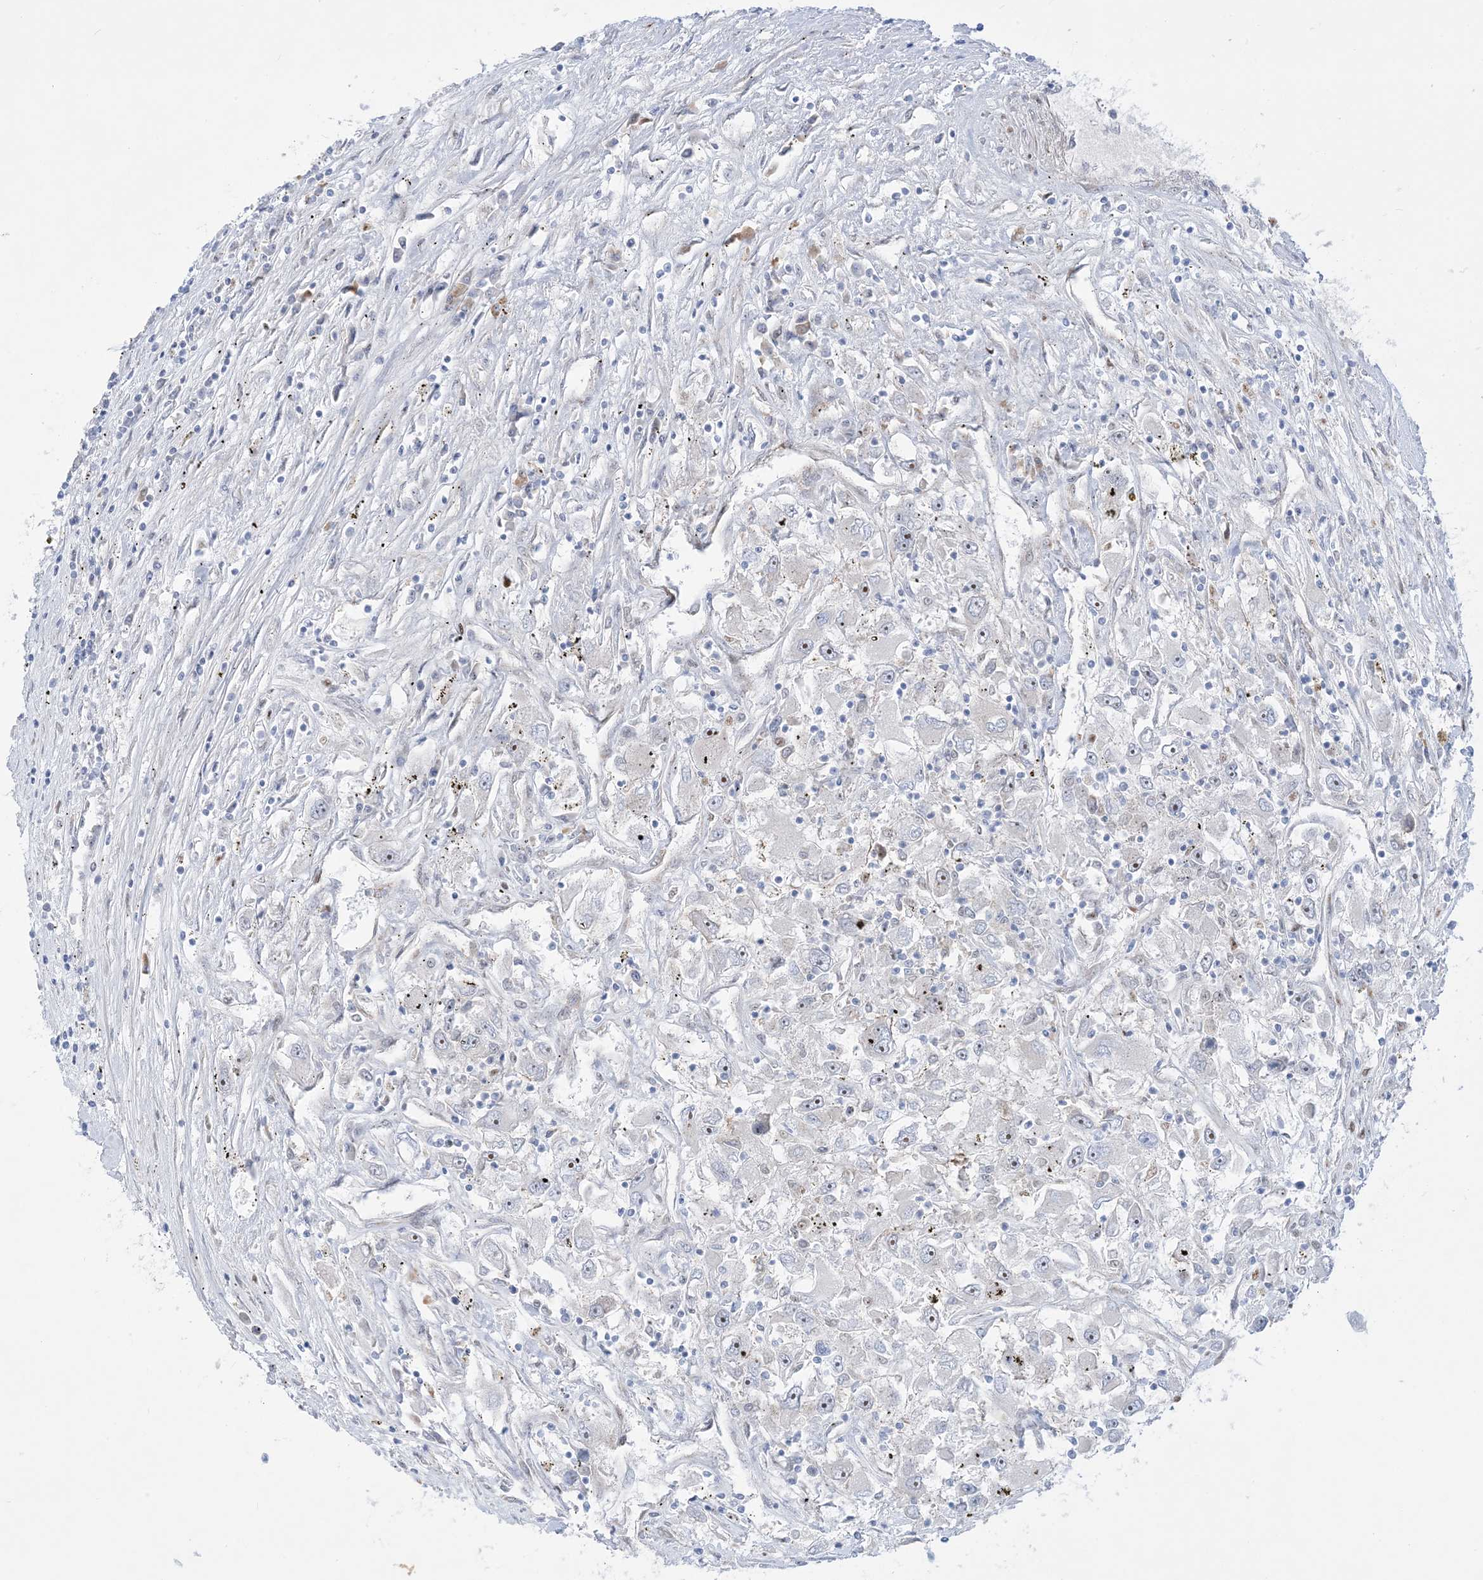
{"staining": {"intensity": "negative", "quantity": "none", "location": "none"}, "tissue": "renal cancer", "cell_type": "Tumor cells", "image_type": "cancer", "snomed": [{"axis": "morphology", "description": "Adenocarcinoma, NOS"}, {"axis": "topography", "description": "Kidney"}], "caption": "A high-resolution photomicrograph shows immunohistochemistry staining of renal cancer, which exhibits no significant expression in tumor cells.", "gene": "MARS2", "patient": {"sex": "female", "age": 52}}